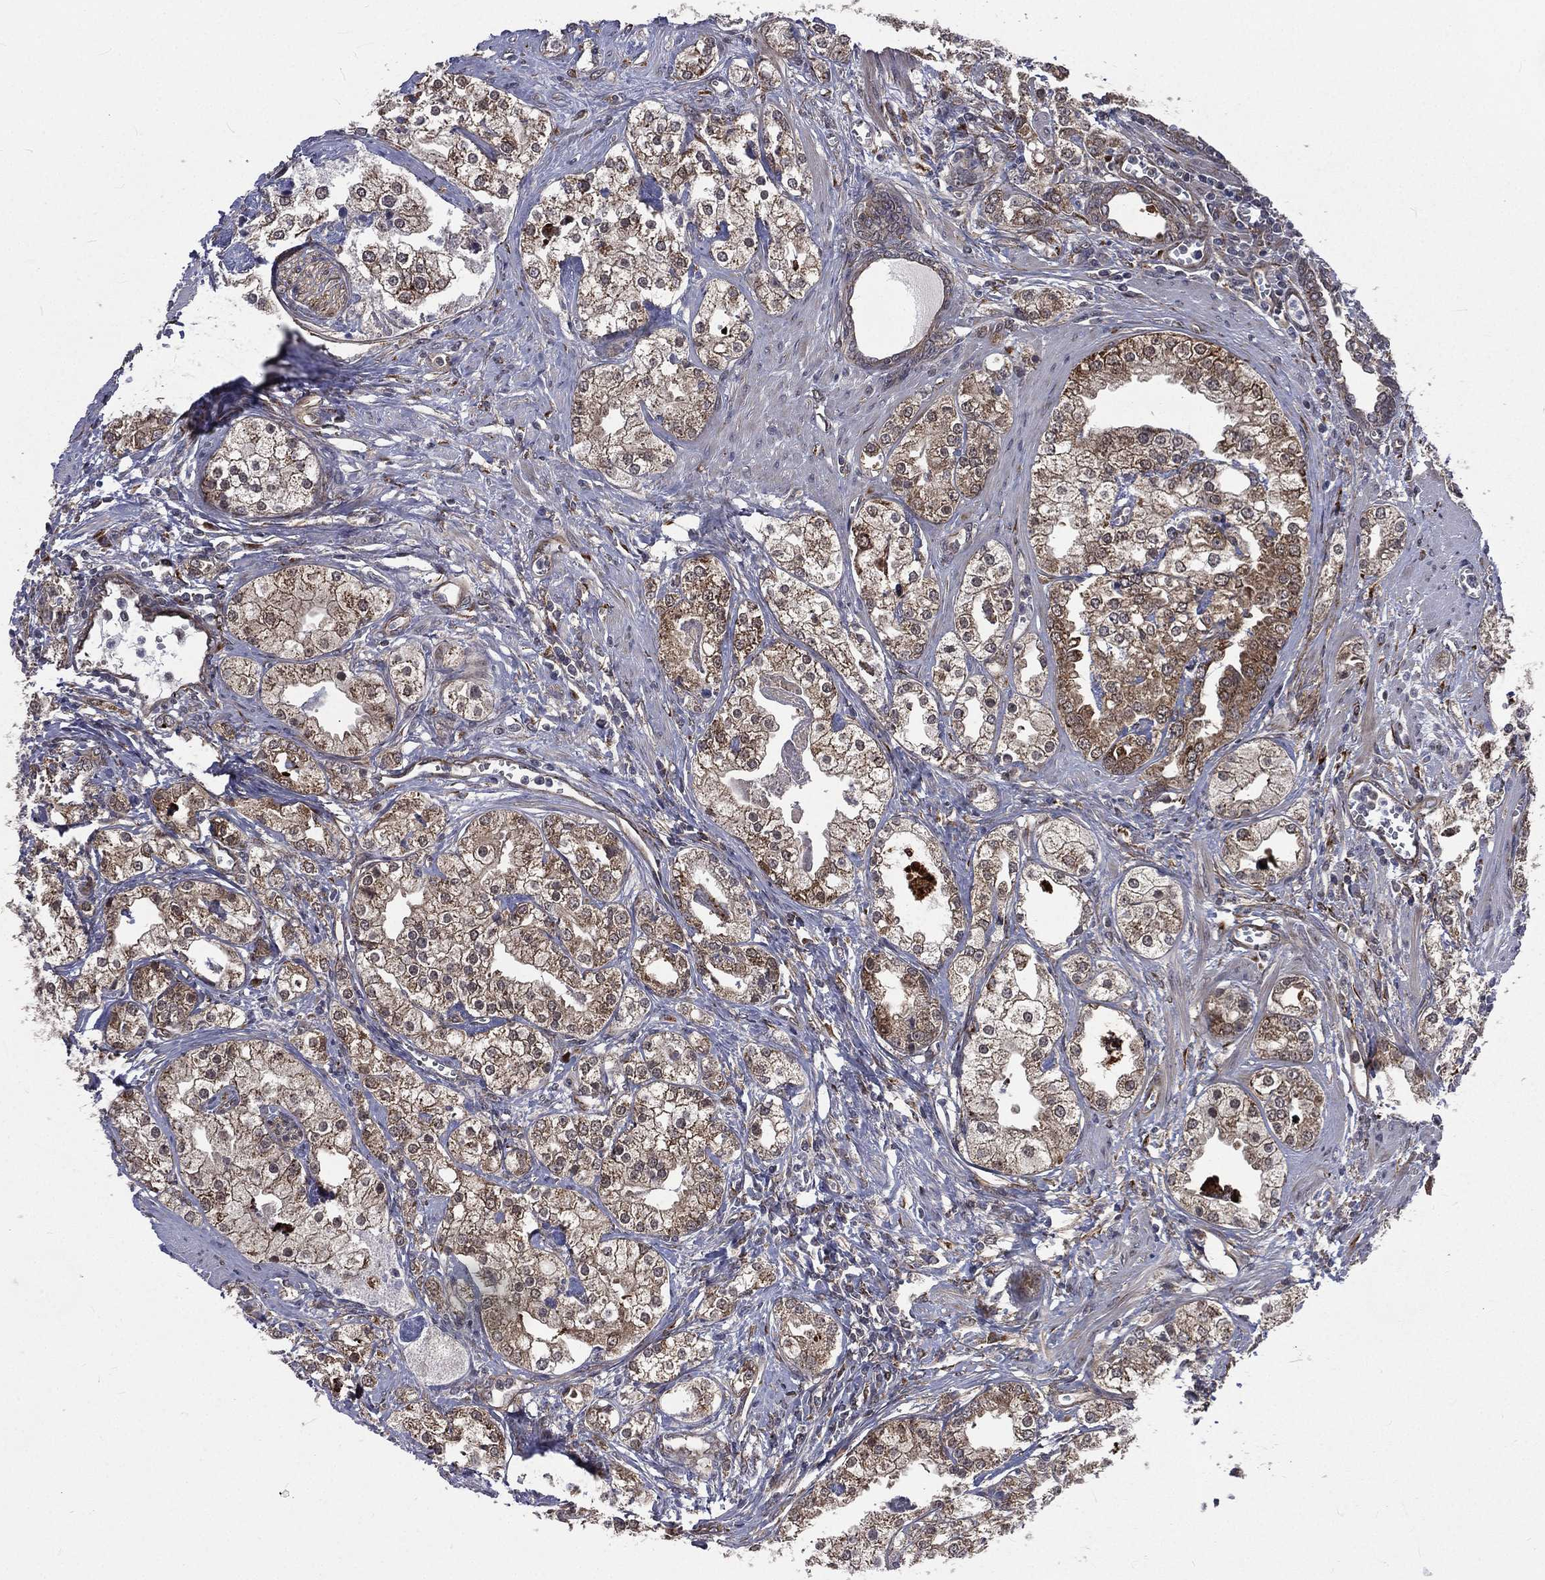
{"staining": {"intensity": "weak", "quantity": "25%-75%", "location": "cytoplasmic/membranous"}, "tissue": "prostate cancer", "cell_type": "Tumor cells", "image_type": "cancer", "snomed": [{"axis": "morphology", "description": "Adenocarcinoma, NOS"}, {"axis": "topography", "description": "Prostate and seminal vesicle, NOS"}, {"axis": "topography", "description": "Prostate"}], "caption": "Weak cytoplasmic/membranous protein staining is seen in approximately 25%-75% of tumor cells in prostate cancer.", "gene": "ARL3", "patient": {"sex": "male", "age": 62}}